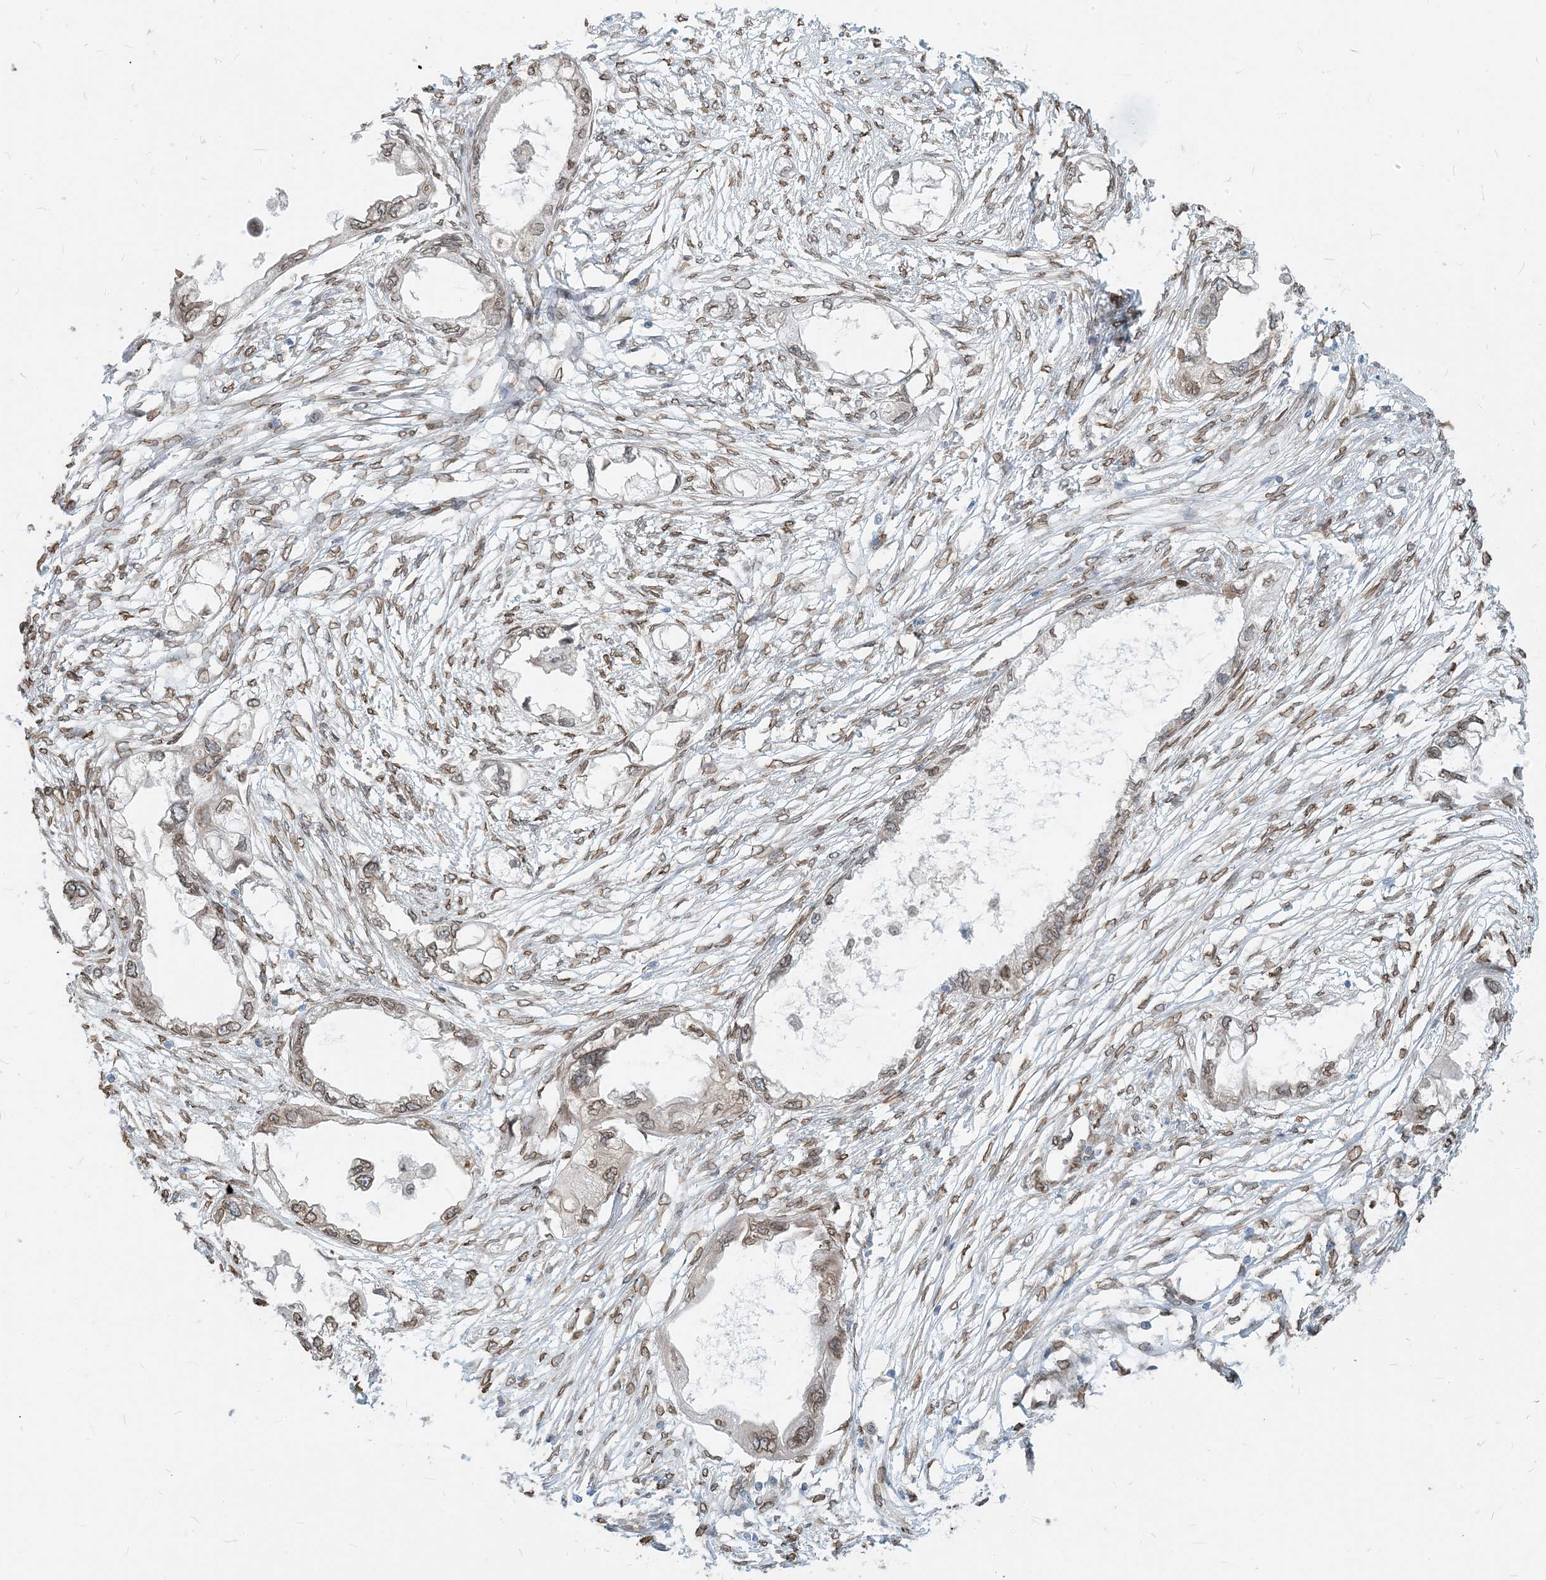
{"staining": {"intensity": "weak", "quantity": "25%-75%", "location": "cytoplasmic/membranous,nuclear"}, "tissue": "endometrial cancer", "cell_type": "Tumor cells", "image_type": "cancer", "snomed": [{"axis": "morphology", "description": "Adenocarcinoma, NOS"}, {"axis": "morphology", "description": "Adenocarcinoma, metastatic, NOS"}, {"axis": "topography", "description": "Adipose tissue"}, {"axis": "topography", "description": "Endometrium"}], "caption": "Endometrial cancer (adenocarcinoma) stained with a protein marker shows weak staining in tumor cells.", "gene": "WWP1", "patient": {"sex": "female", "age": 67}}